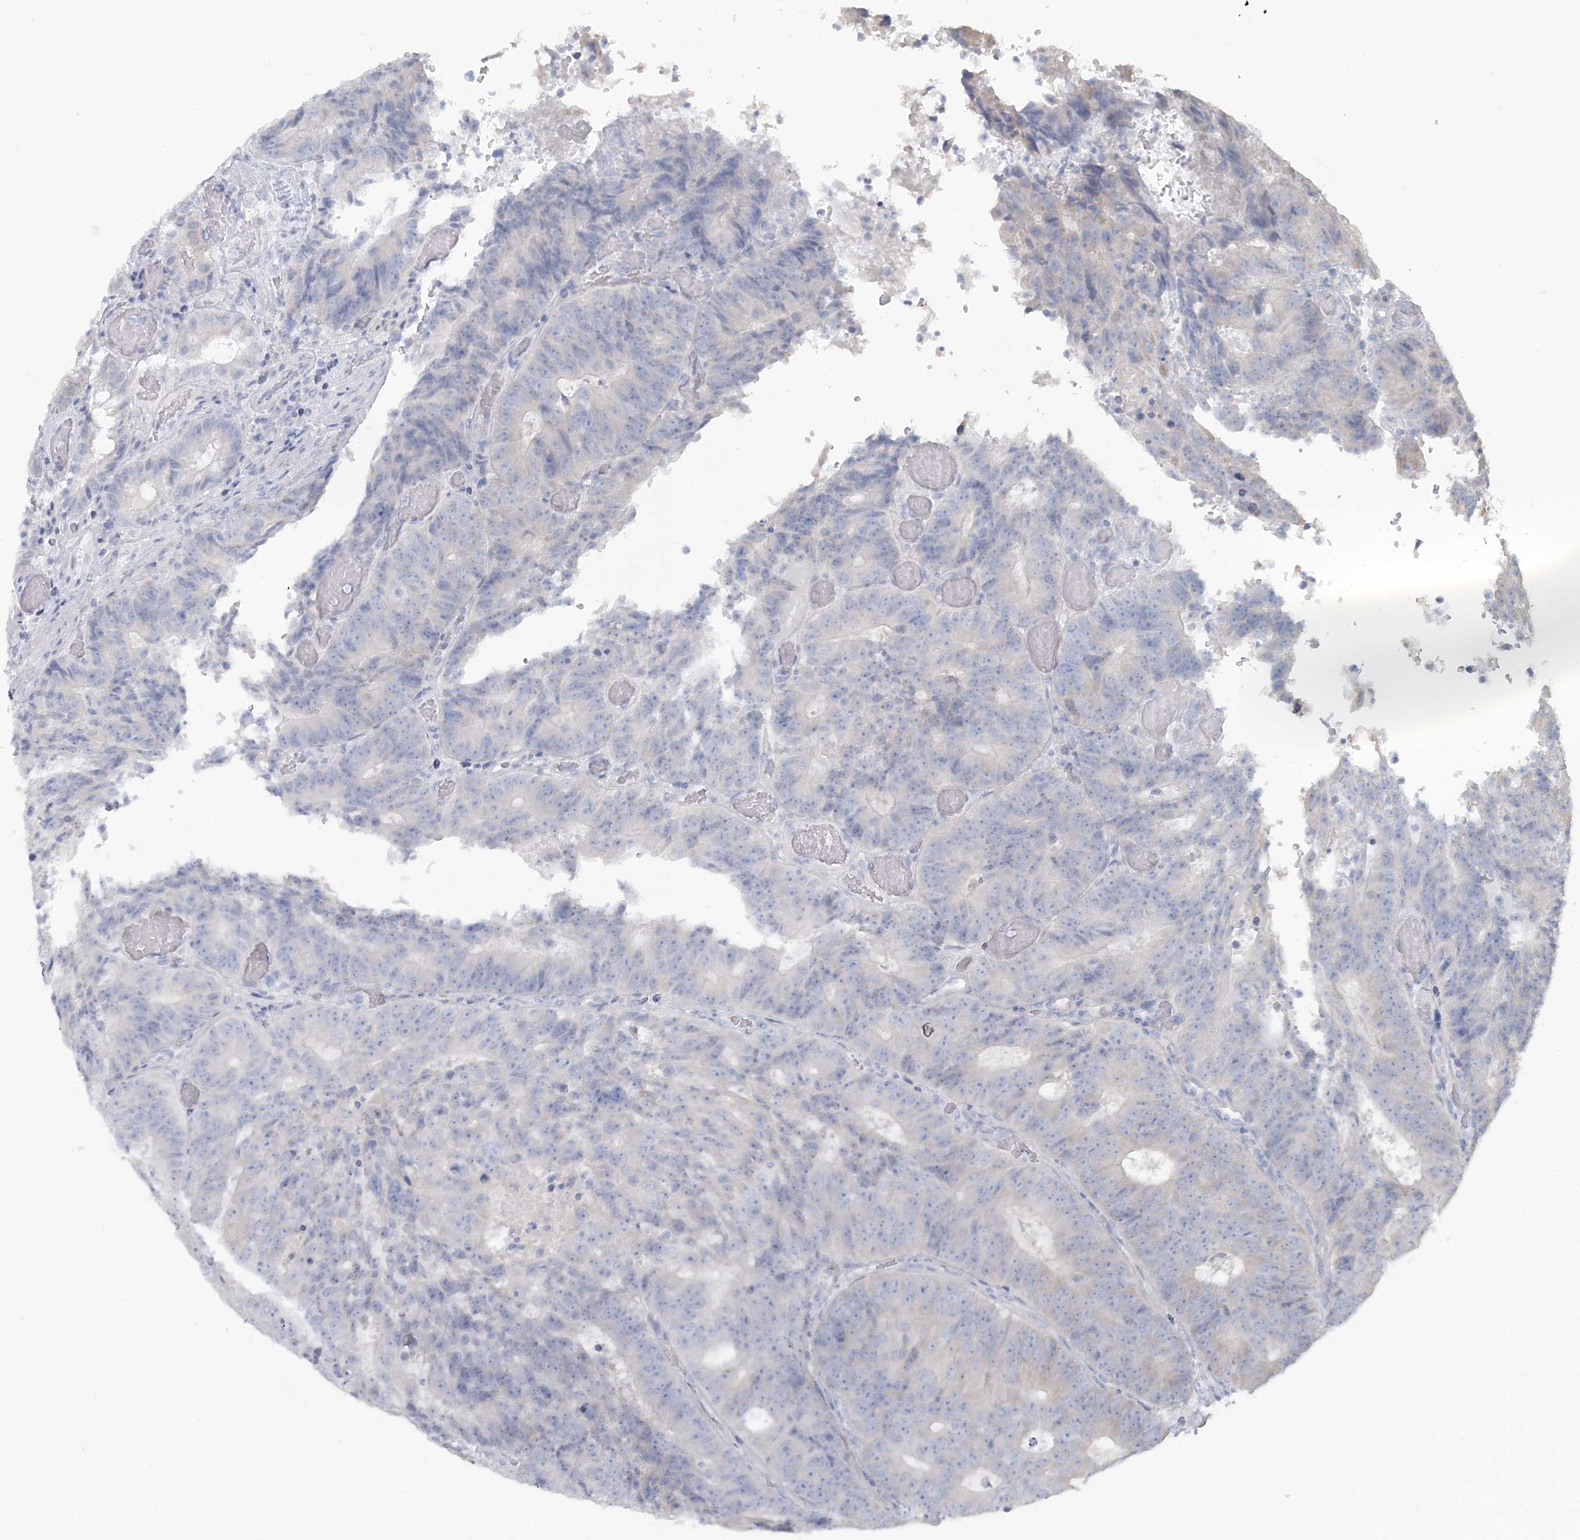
{"staining": {"intensity": "negative", "quantity": "none", "location": "none"}, "tissue": "colorectal cancer", "cell_type": "Tumor cells", "image_type": "cancer", "snomed": [{"axis": "morphology", "description": "Adenocarcinoma, NOS"}, {"axis": "topography", "description": "Colon"}], "caption": "DAB immunohistochemical staining of human colorectal cancer (adenocarcinoma) shows no significant positivity in tumor cells. (Brightfield microscopy of DAB (3,3'-diaminobenzidine) immunohistochemistry at high magnification).", "gene": "CMBL", "patient": {"sex": "male", "age": 87}}